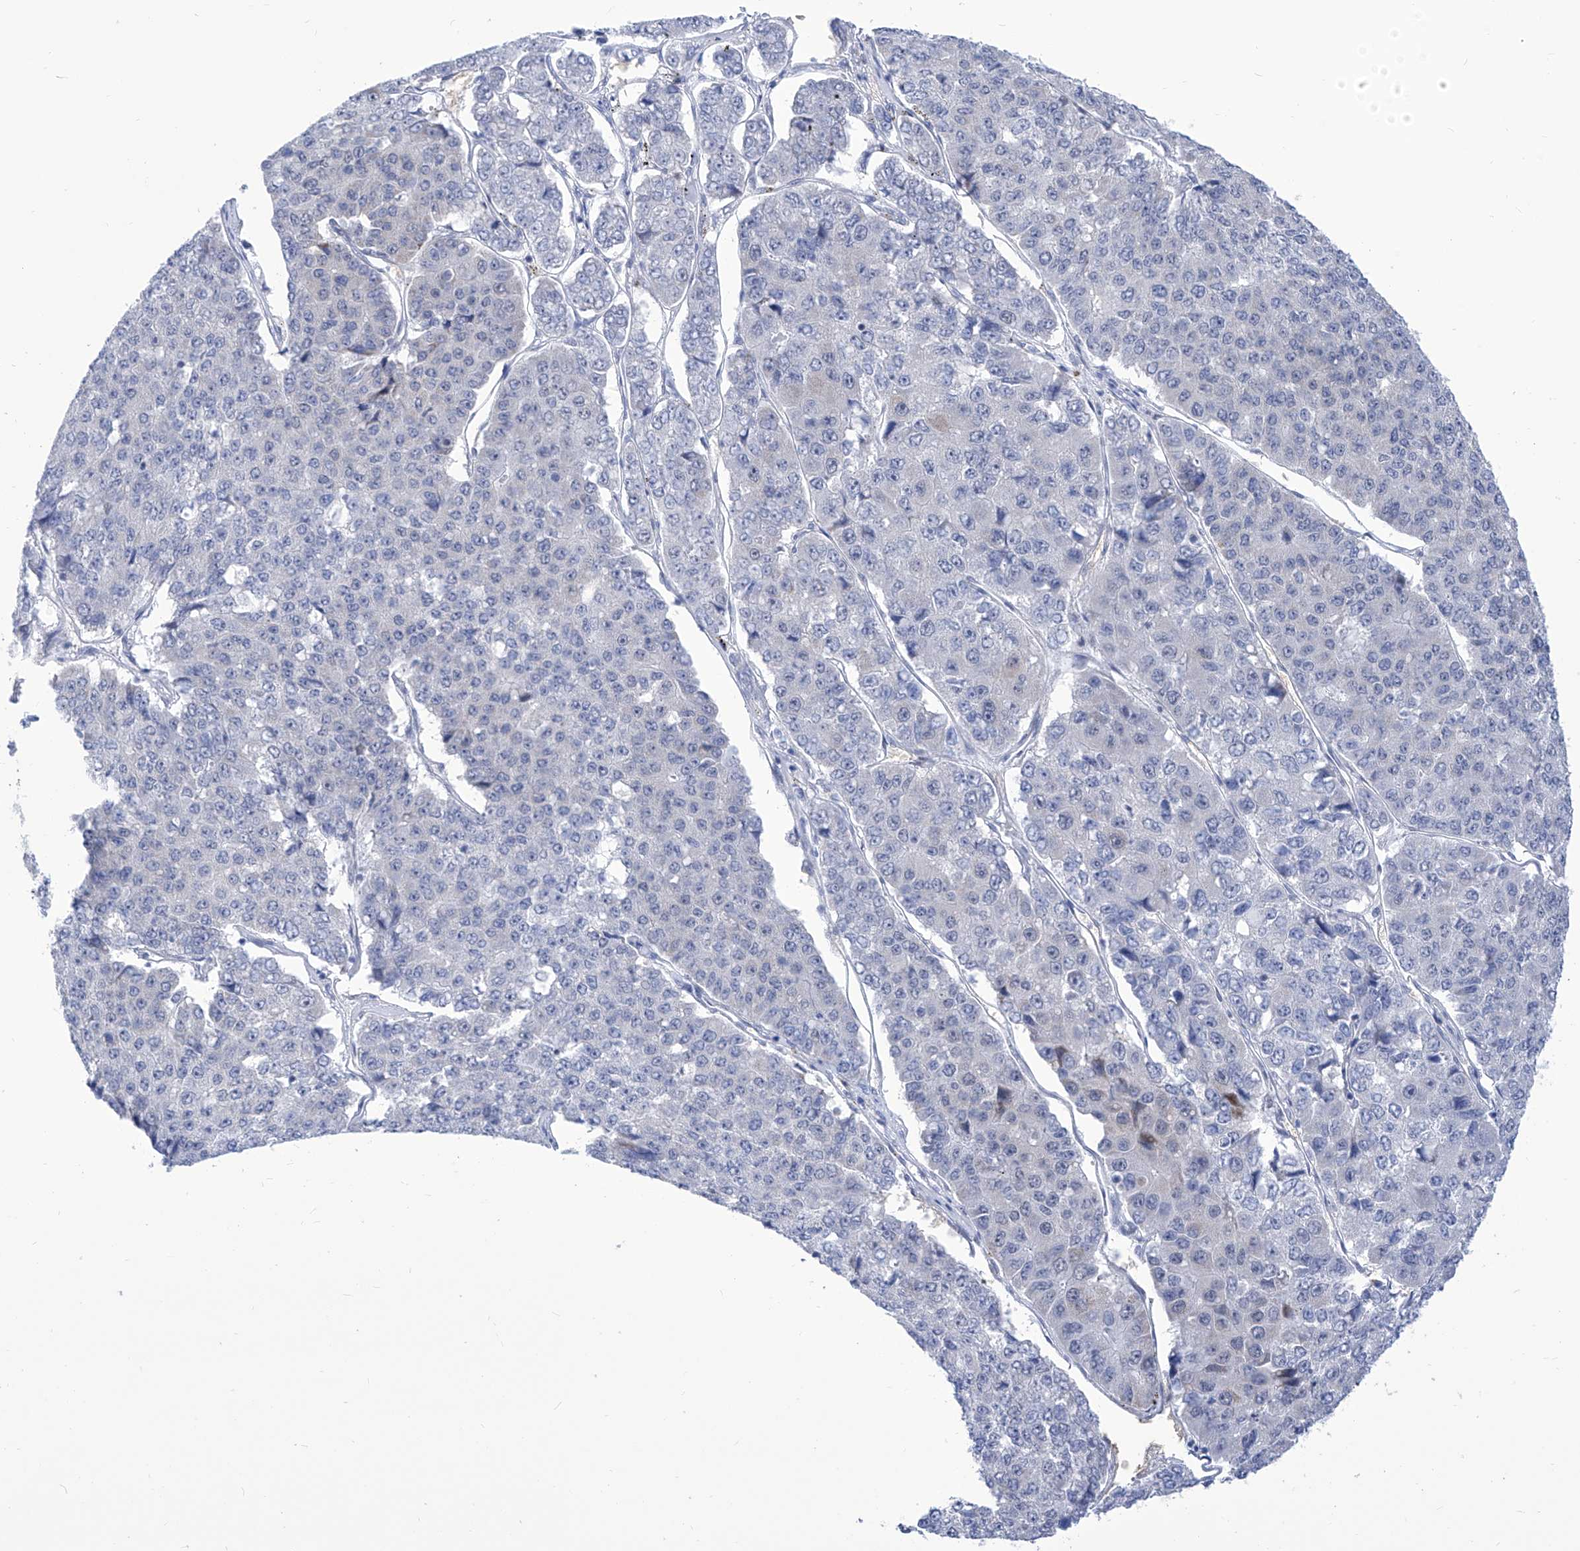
{"staining": {"intensity": "weak", "quantity": "<25%", "location": "nuclear"}, "tissue": "pancreatic cancer", "cell_type": "Tumor cells", "image_type": "cancer", "snomed": [{"axis": "morphology", "description": "Adenocarcinoma, NOS"}, {"axis": "topography", "description": "Pancreas"}], "caption": "The photomicrograph shows no significant staining in tumor cells of adenocarcinoma (pancreatic).", "gene": "SART1", "patient": {"sex": "male", "age": 50}}